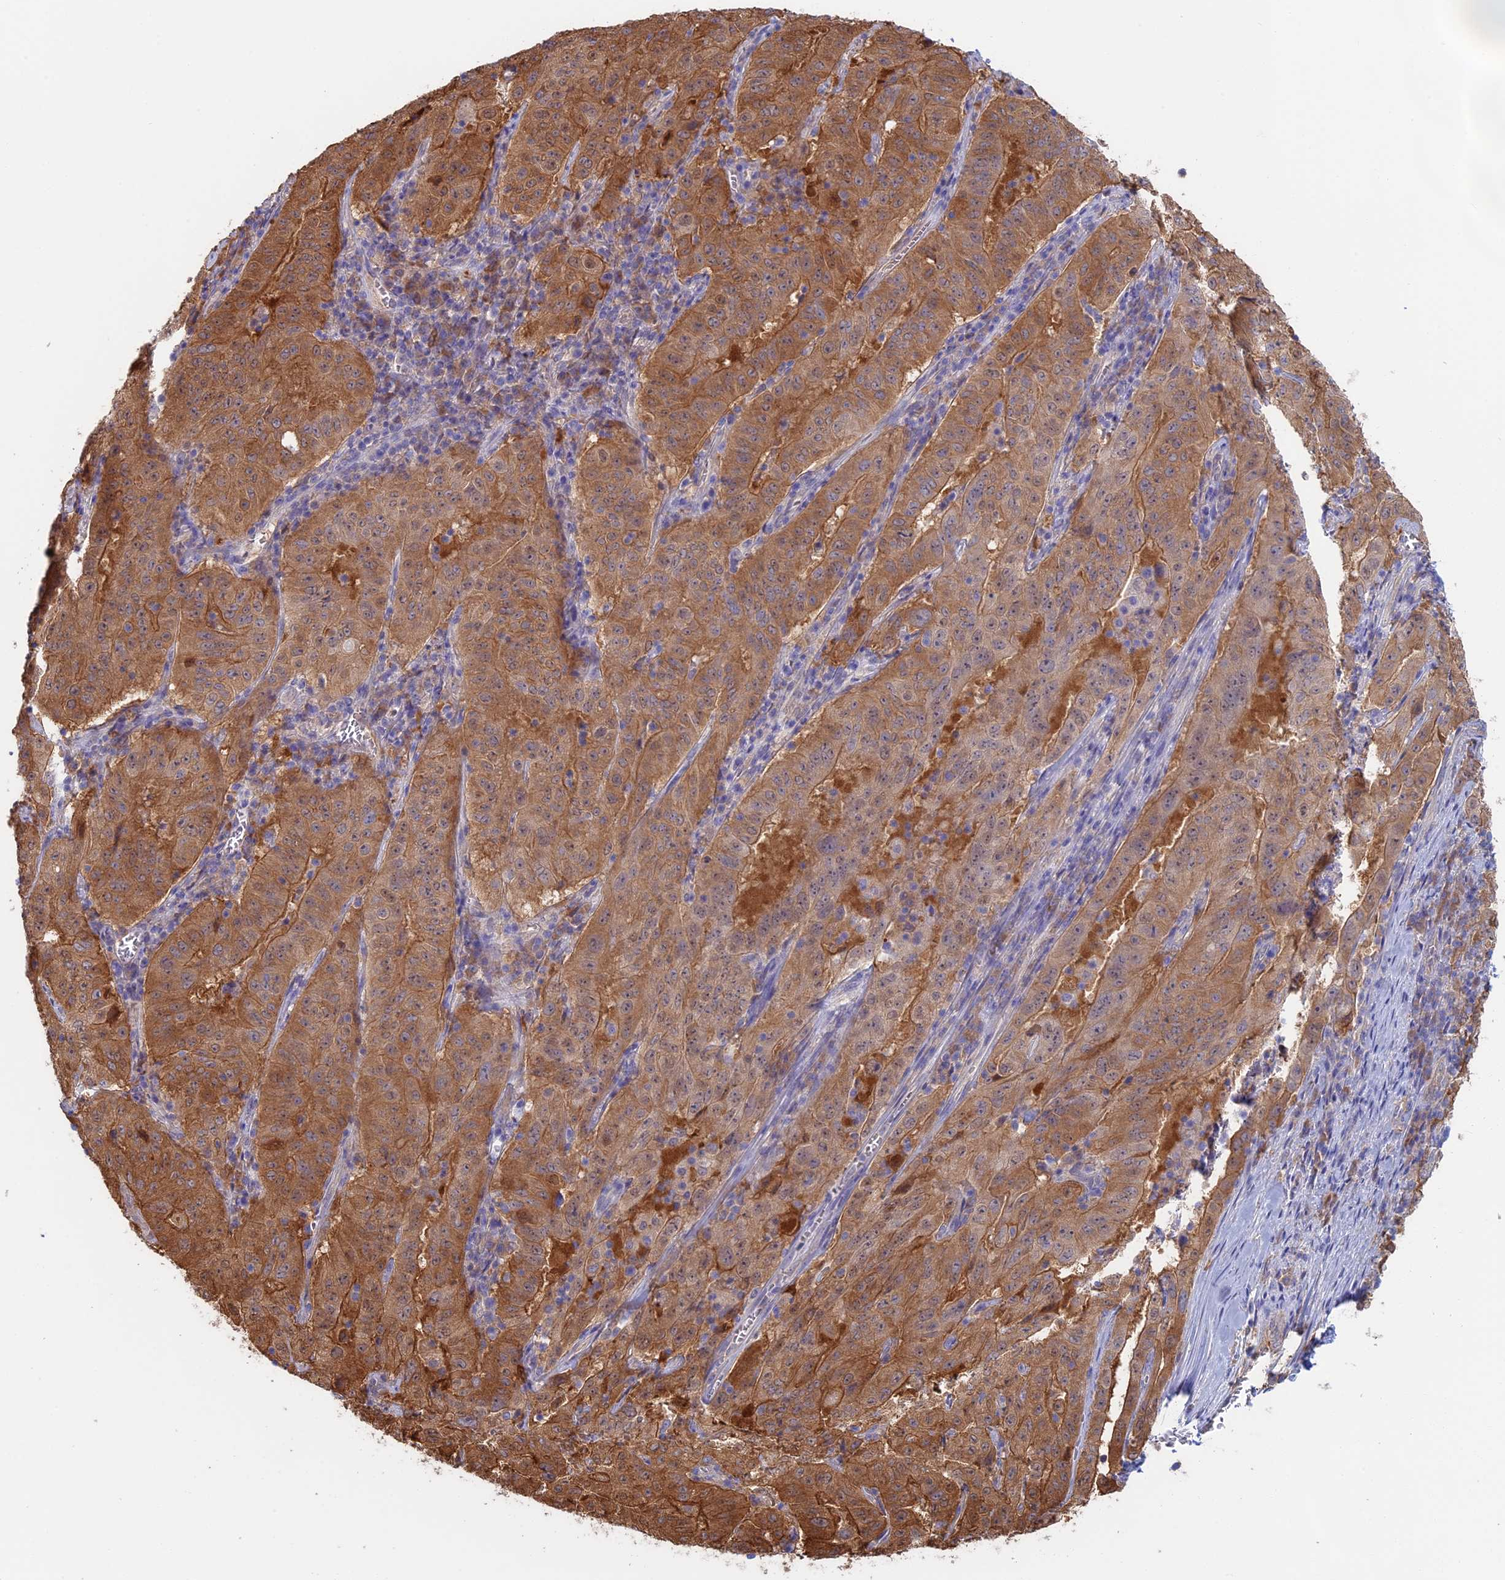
{"staining": {"intensity": "moderate", "quantity": ">75%", "location": "cytoplasmic/membranous"}, "tissue": "pancreatic cancer", "cell_type": "Tumor cells", "image_type": "cancer", "snomed": [{"axis": "morphology", "description": "Adenocarcinoma, NOS"}, {"axis": "topography", "description": "Pancreas"}], "caption": "DAB immunohistochemical staining of human pancreatic adenocarcinoma displays moderate cytoplasmic/membranous protein staining in approximately >75% of tumor cells.", "gene": "SYNDIG1L", "patient": {"sex": "male", "age": 63}}